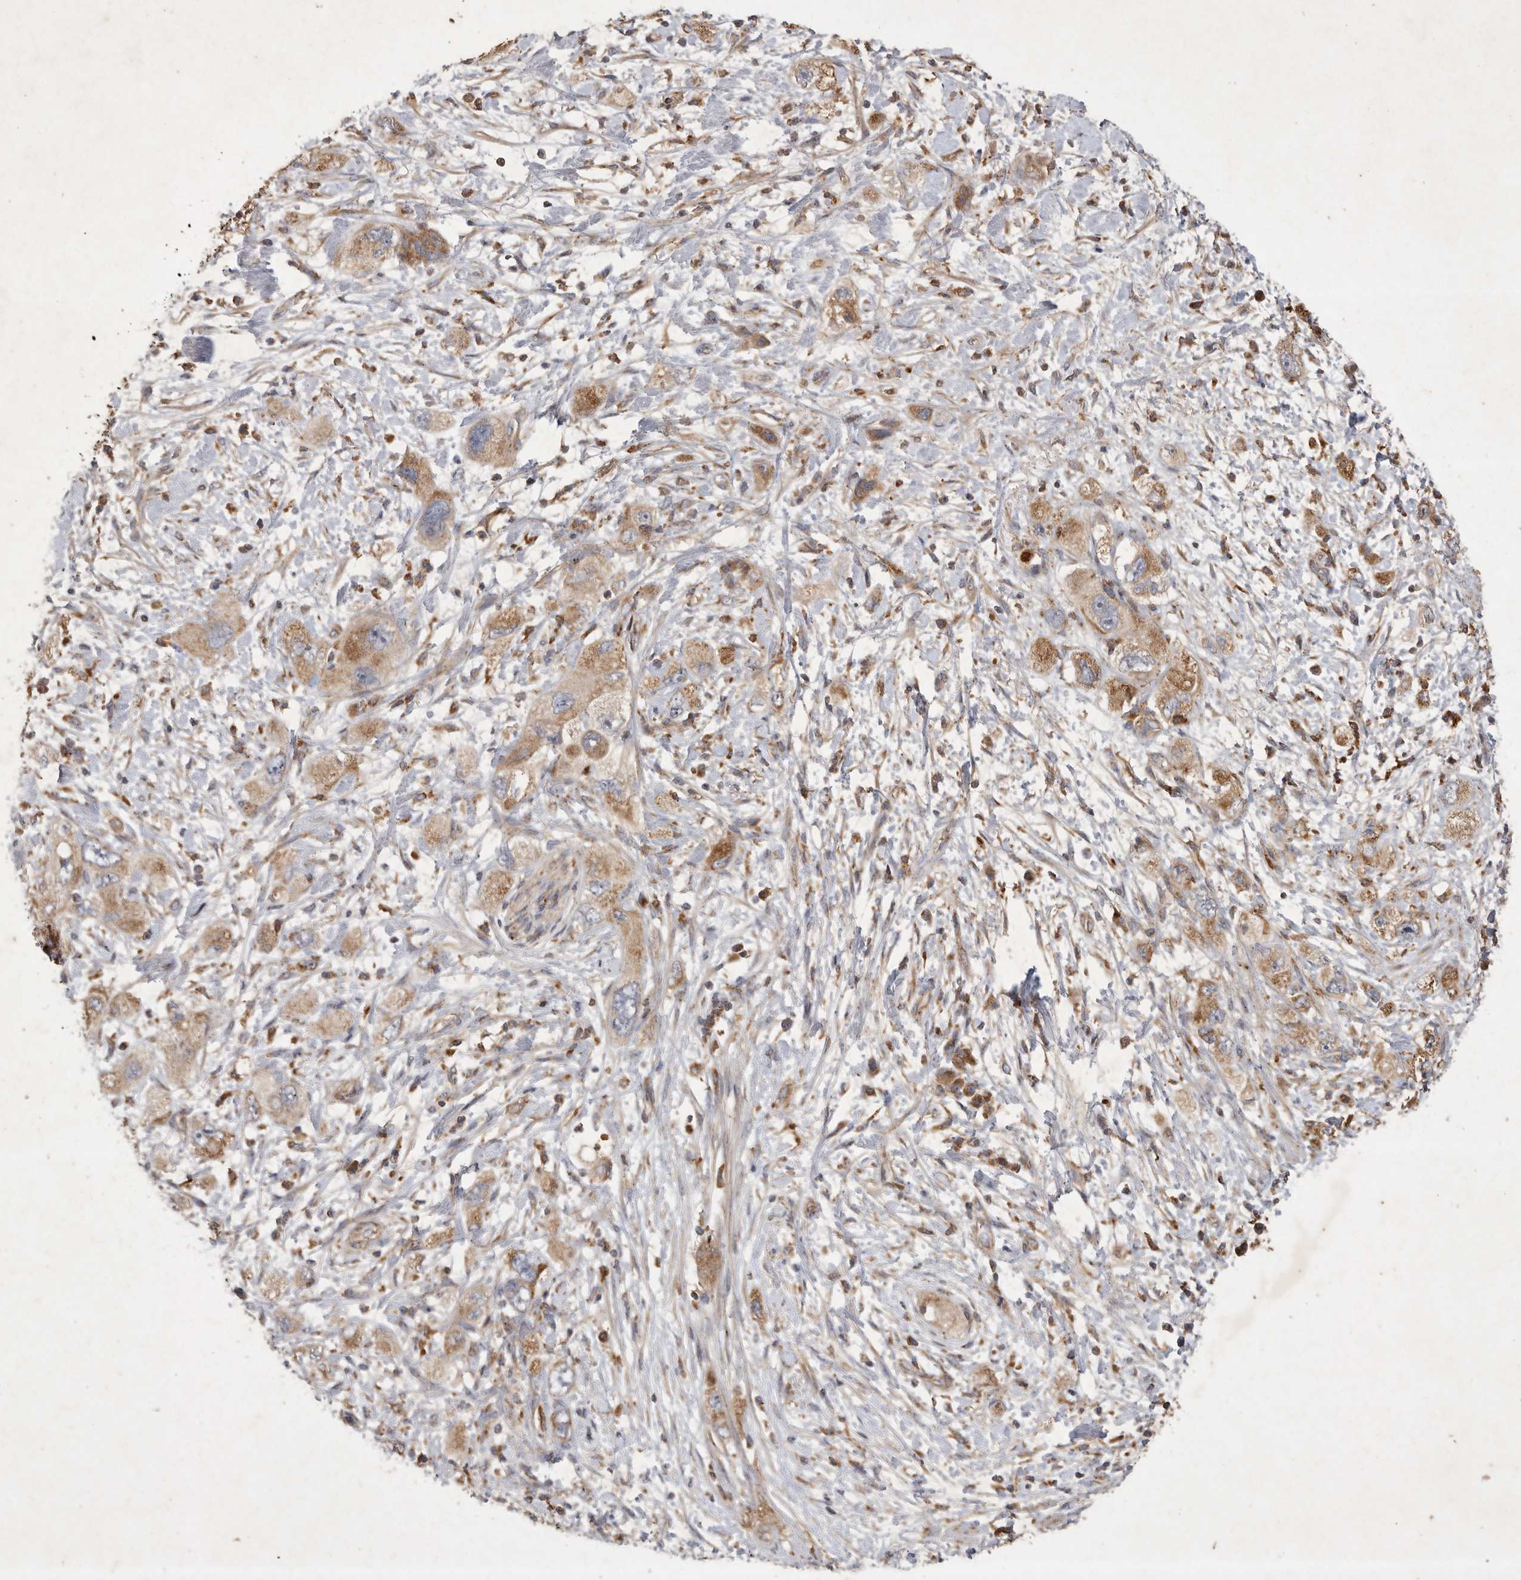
{"staining": {"intensity": "moderate", "quantity": ">75%", "location": "cytoplasmic/membranous"}, "tissue": "pancreatic cancer", "cell_type": "Tumor cells", "image_type": "cancer", "snomed": [{"axis": "morphology", "description": "Adenocarcinoma, NOS"}, {"axis": "topography", "description": "Pancreas"}], "caption": "Protein staining of pancreatic adenocarcinoma tissue shows moderate cytoplasmic/membranous positivity in approximately >75% of tumor cells.", "gene": "MRPL41", "patient": {"sex": "female", "age": 73}}